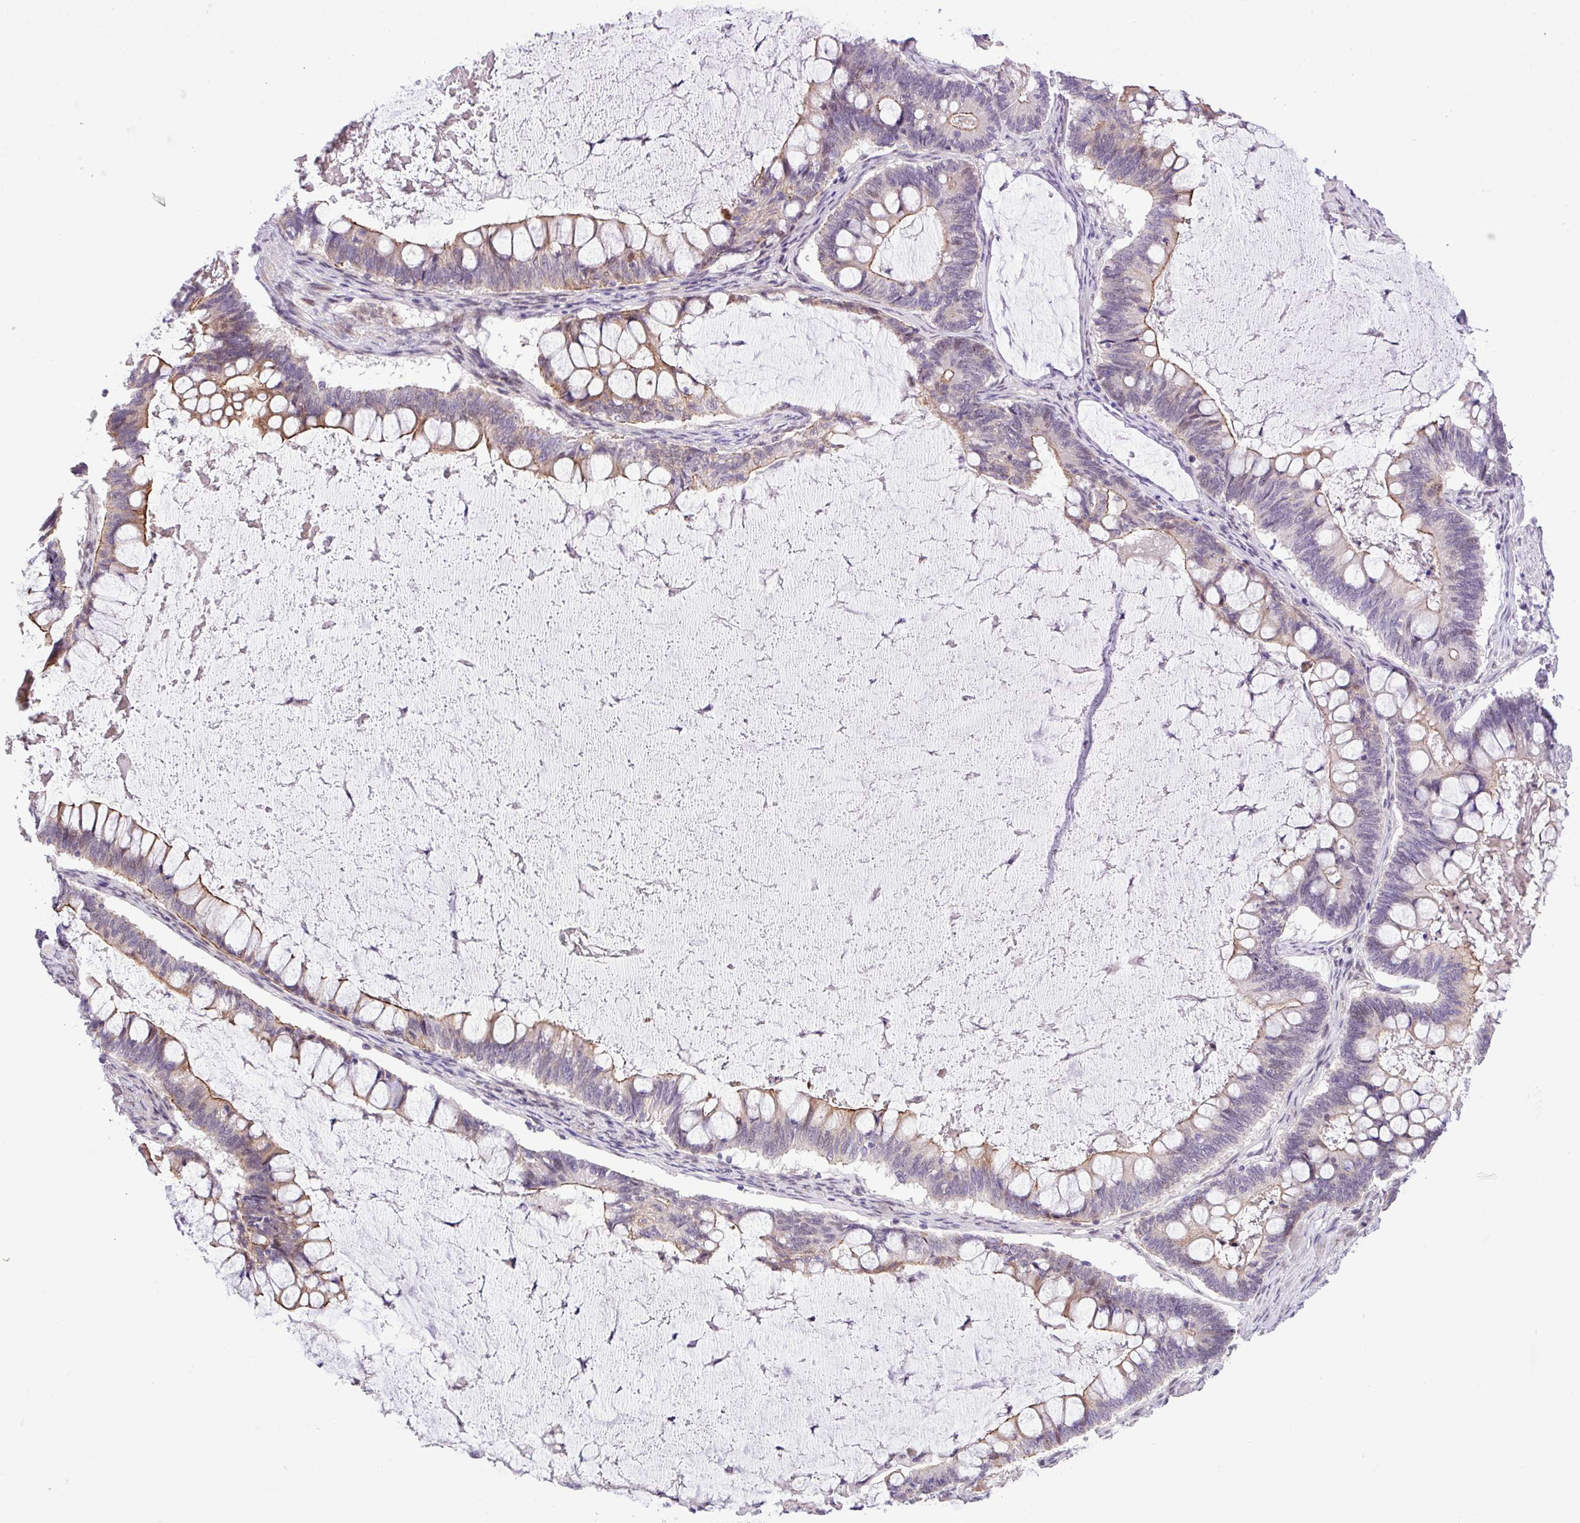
{"staining": {"intensity": "moderate", "quantity": "25%-75%", "location": "cytoplasmic/membranous"}, "tissue": "ovarian cancer", "cell_type": "Tumor cells", "image_type": "cancer", "snomed": [{"axis": "morphology", "description": "Cystadenocarcinoma, mucinous, NOS"}, {"axis": "topography", "description": "Ovary"}], "caption": "This histopathology image demonstrates ovarian cancer (mucinous cystadenocarcinoma) stained with immunohistochemistry to label a protein in brown. The cytoplasmic/membranous of tumor cells show moderate positivity for the protein. Nuclei are counter-stained blue.", "gene": "YLPM1", "patient": {"sex": "female", "age": 61}}